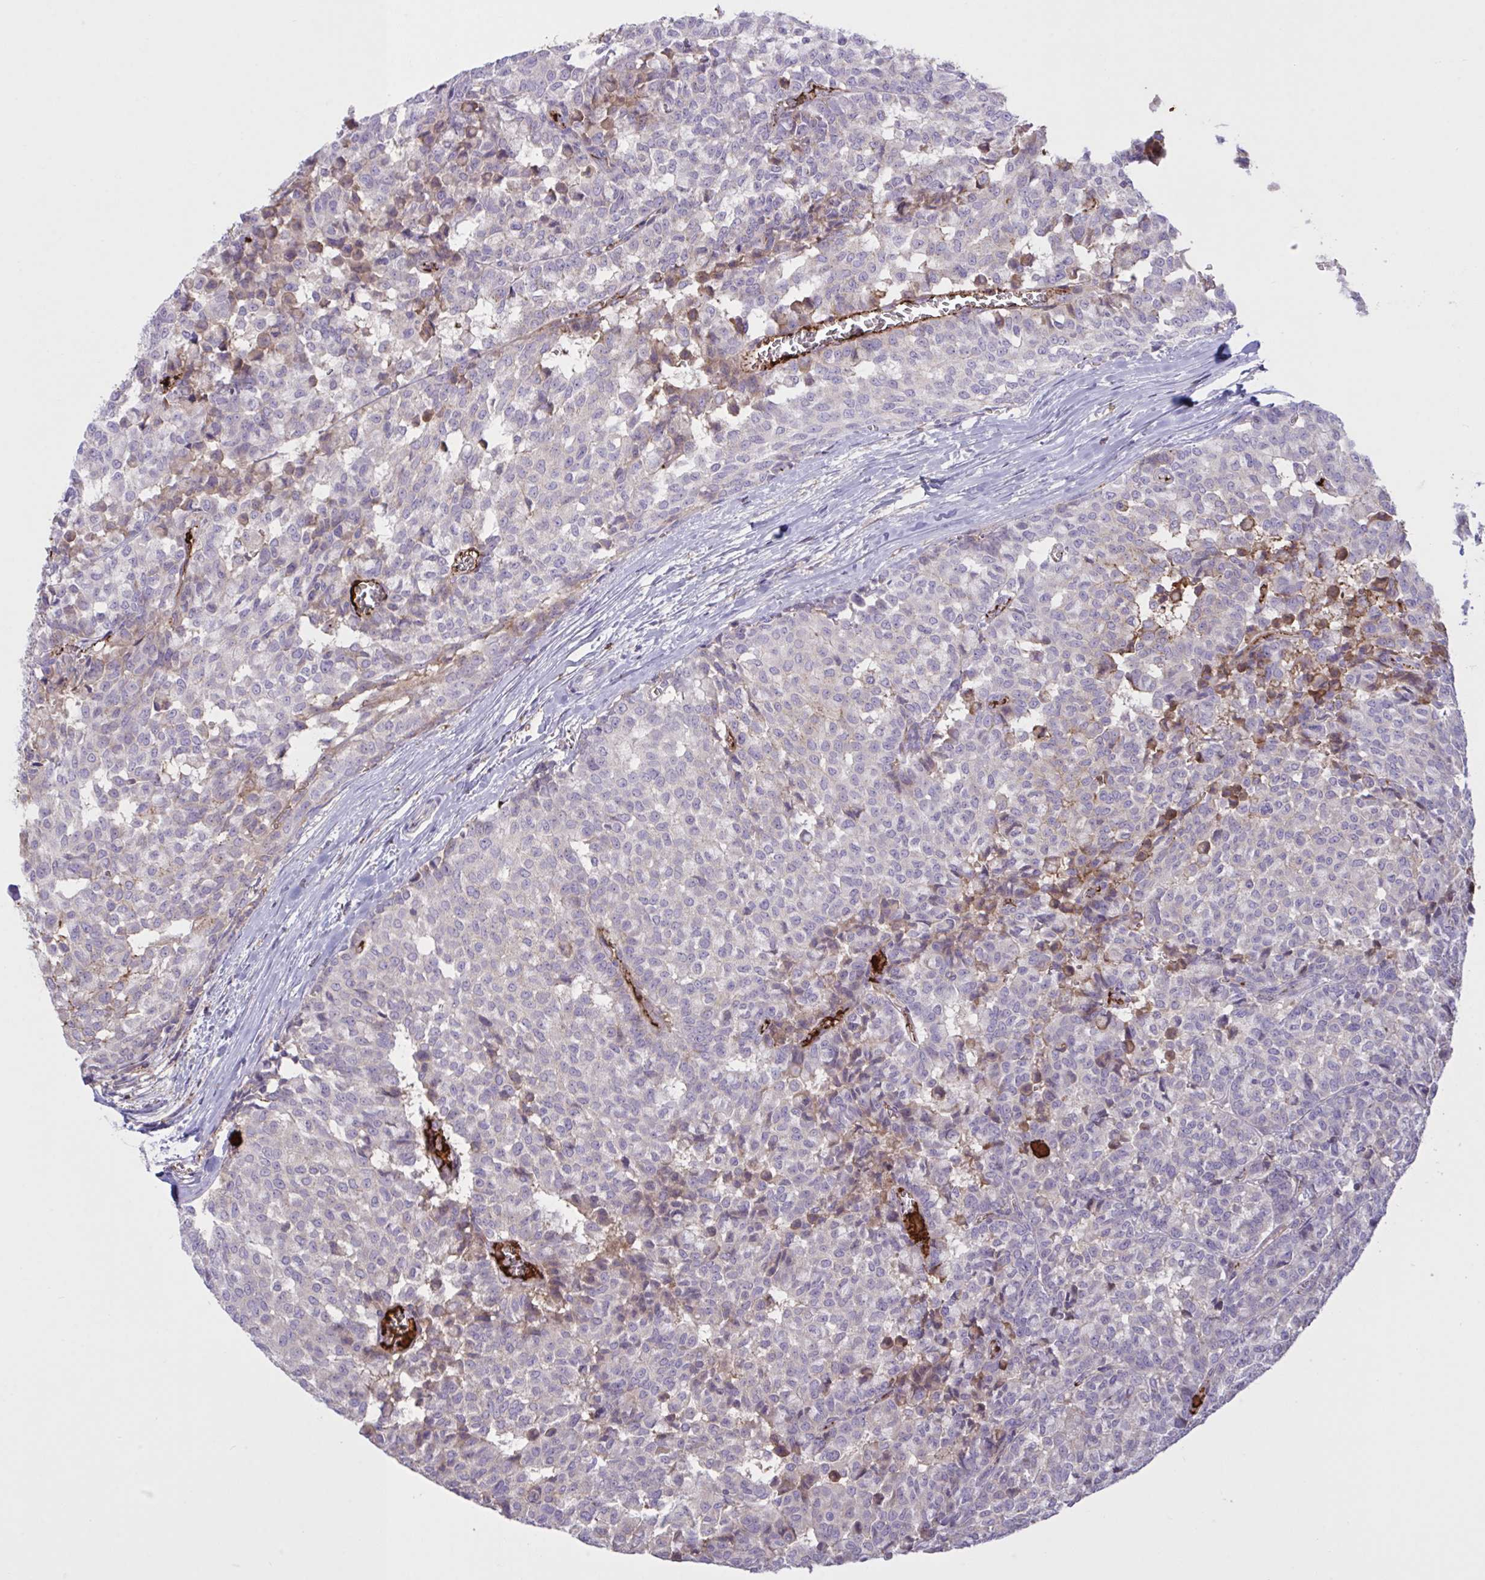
{"staining": {"intensity": "negative", "quantity": "none", "location": "none"}, "tissue": "breast cancer", "cell_type": "Tumor cells", "image_type": "cancer", "snomed": [{"axis": "morphology", "description": "Duct carcinoma"}, {"axis": "topography", "description": "Breast"}], "caption": "High magnification brightfield microscopy of breast cancer (intraductal carcinoma) stained with DAB (brown) and counterstained with hematoxylin (blue): tumor cells show no significant staining. (DAB (3,3'-diaminobenzidine) IHC, high magnification).", "gene": "IL1R1", "patient": {"sex": "female", "age": 91}}